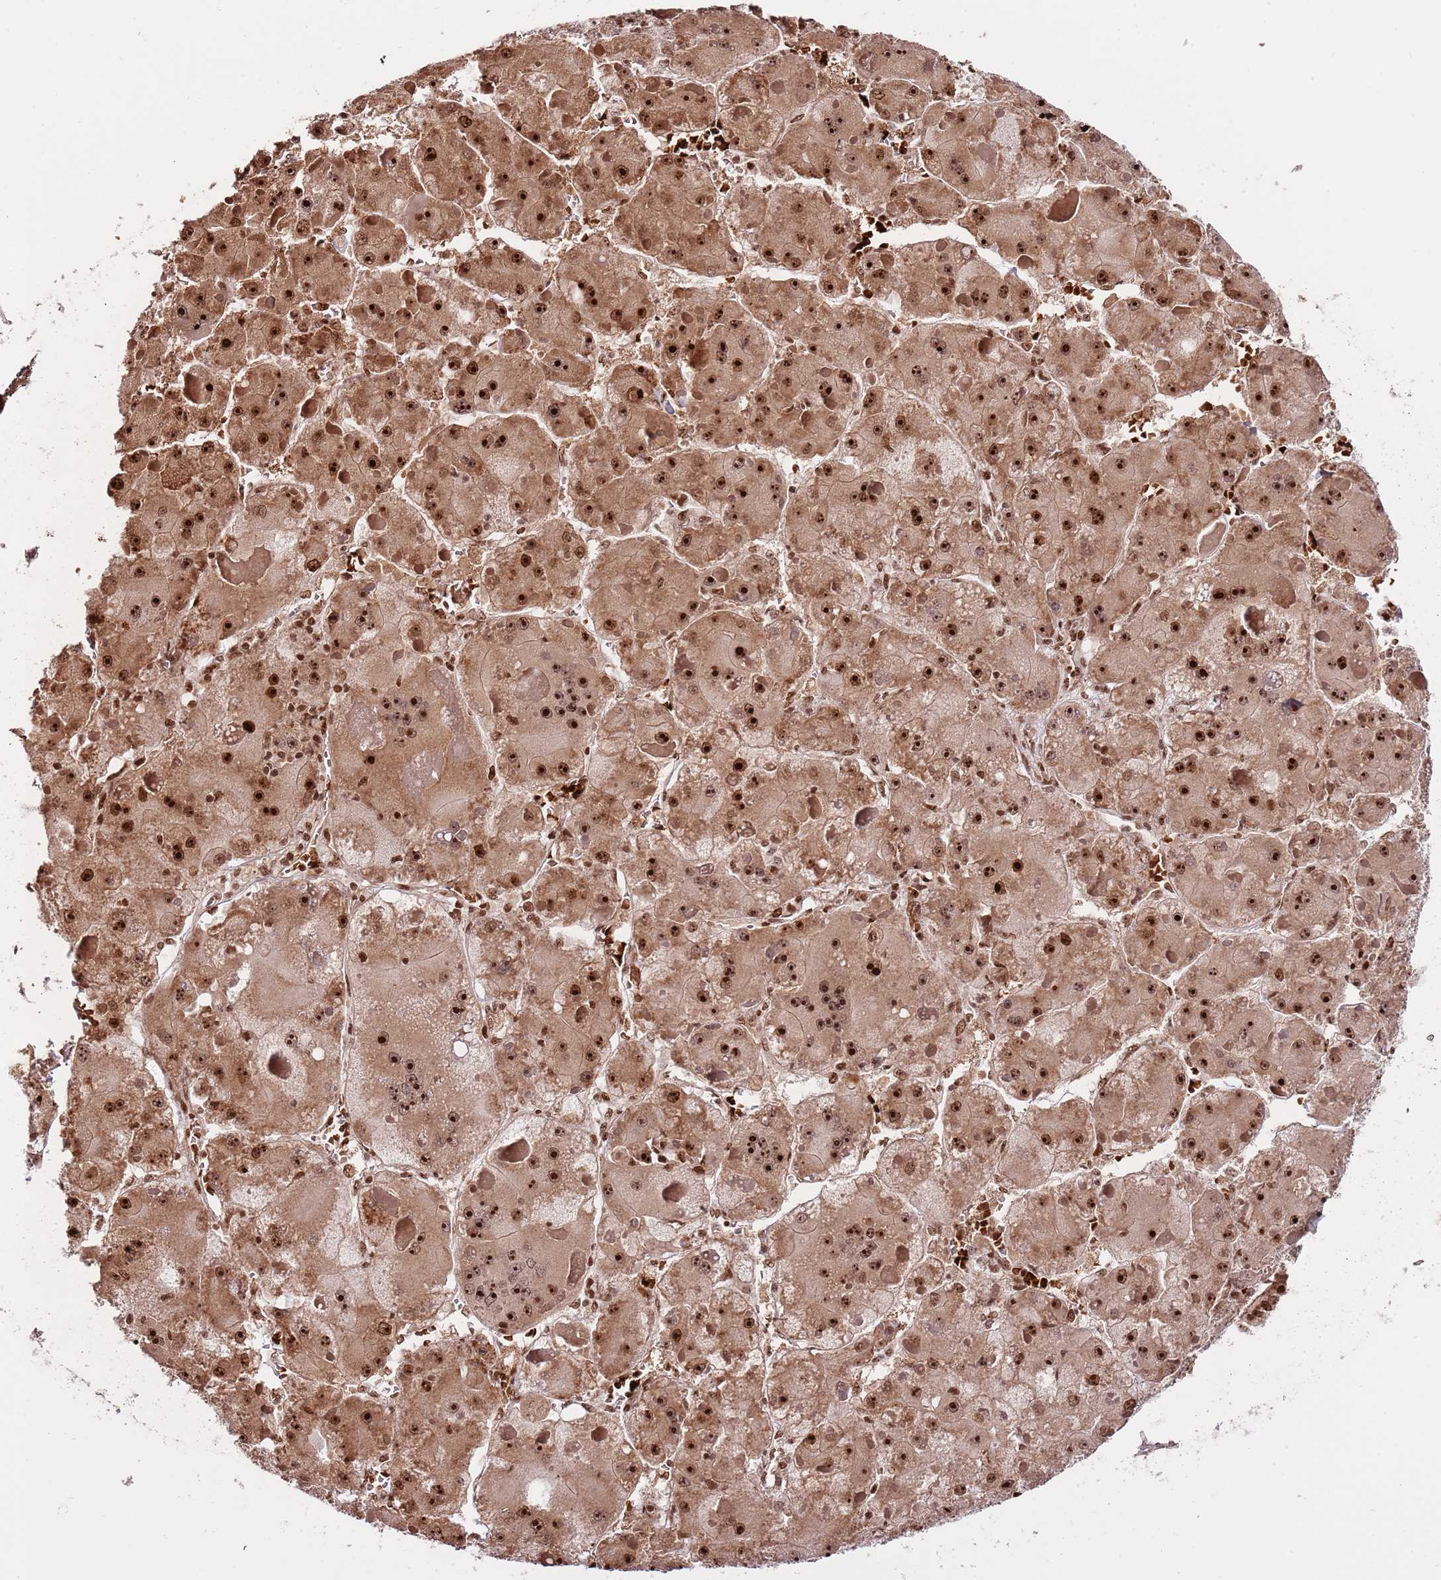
{"staining": {"intensity": "strong", "quantity": ">75%", "location": "cytoplasmic/membranous,nuclear"}, "tissue": "liver cancer", "cell_type": "Tumor cells", "image_type": "cancer", "snomed": [{"axis": "morphology", "description": "Carcinoma, Hepatocellular, NOS"}, {"axis": "topography", "description": "Liver"}], "caption": "The histopathology image displays a brown stain indicating the presence of a protein in the cytoplasmic/membranous and nuclear of tumor cells in hepatocellular carcinoma (liver). Using DAB (3,3'-diaminobenzidine) (brown) and hematoxylin (blue) stains, captured at high magnification using brightfield microscopy.", "gene": "RIF1", "patient": {"sex": "female", "age": 73}}